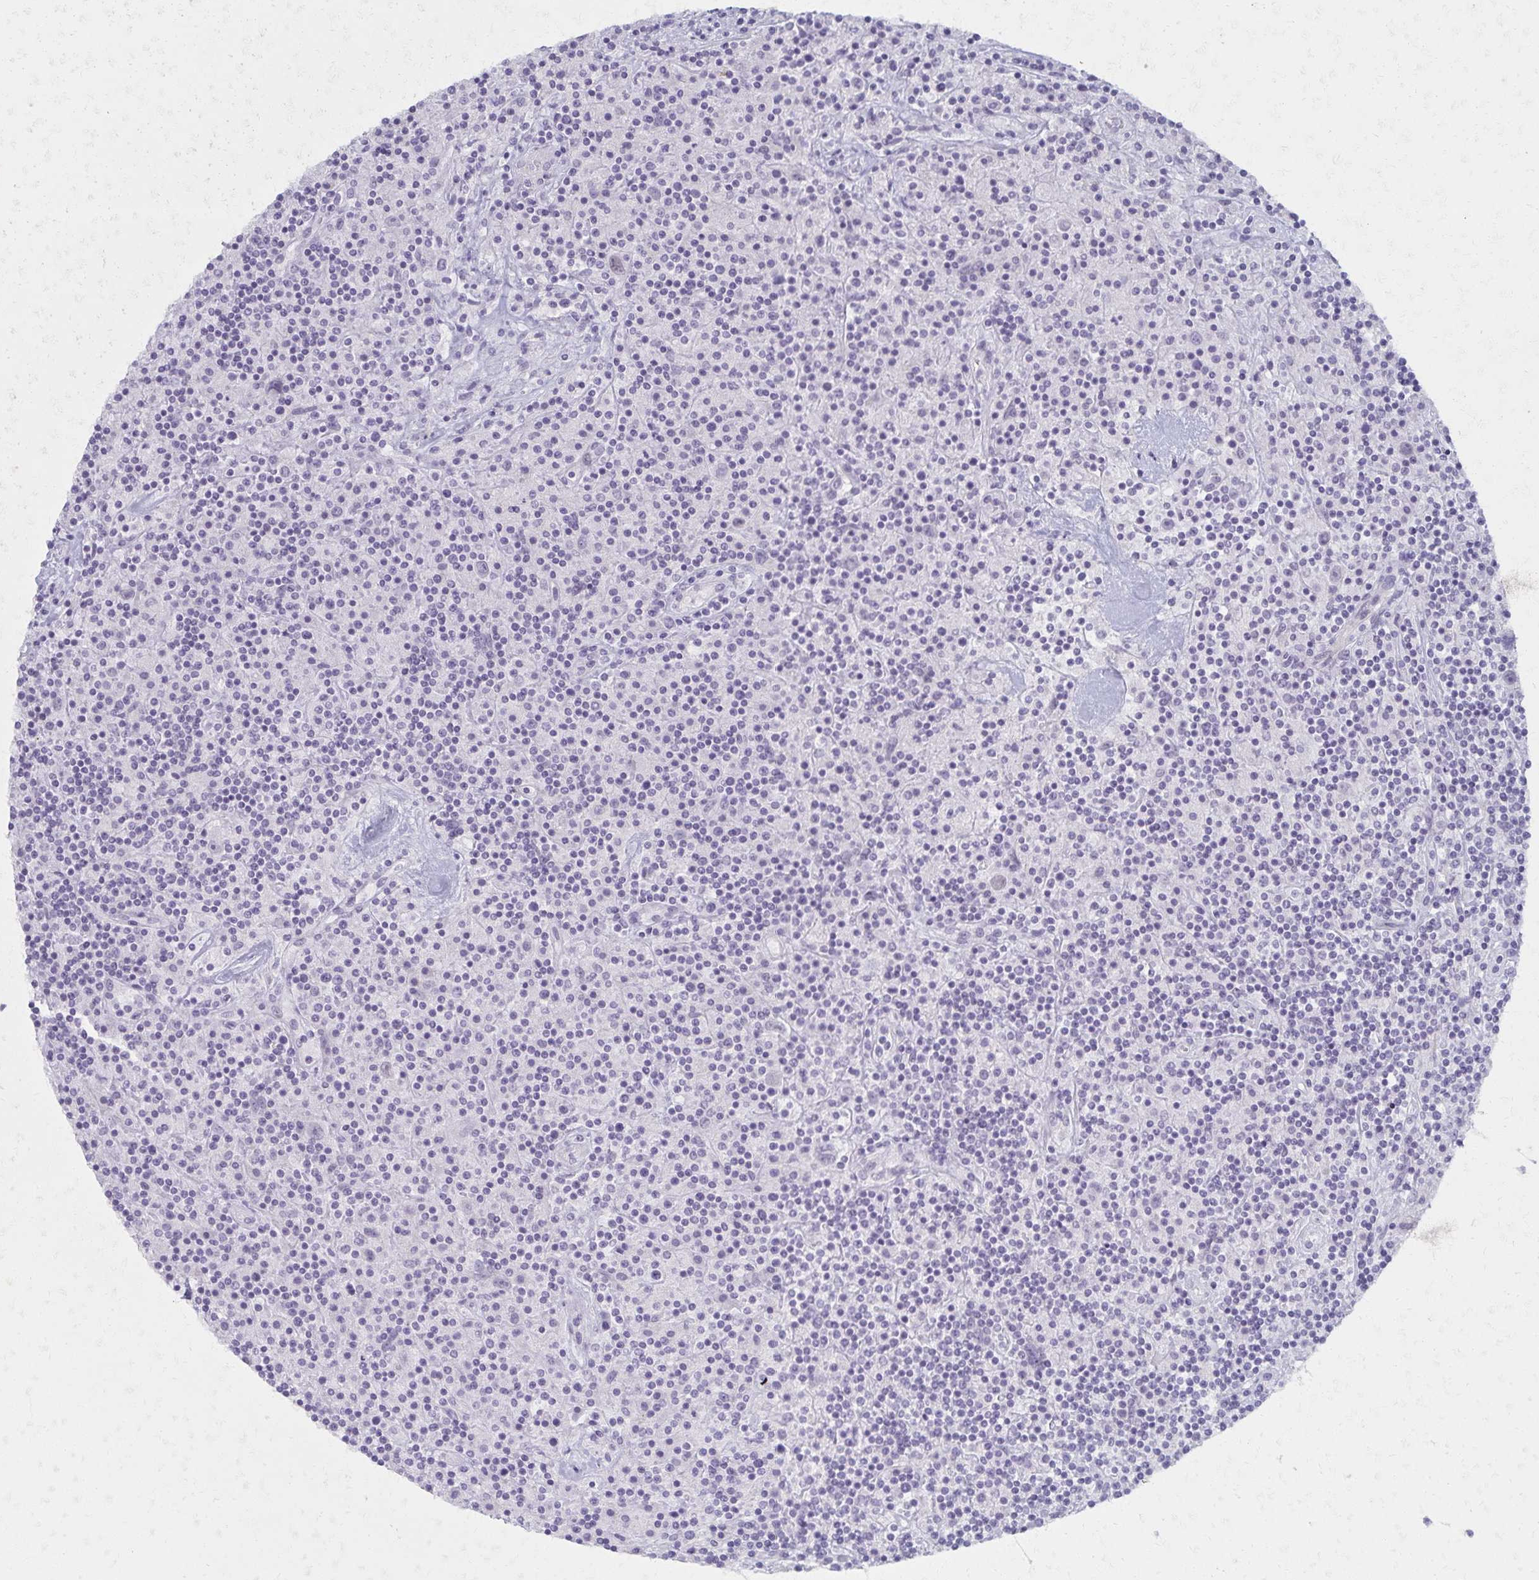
{"staining": {"intensity": "negative", "quantity": "none", "location": "none"}, "tissue": "lymphoma", "cell_type": "Tumor cells", "image_type": "cancer", "snomed": [{"axis": "morphology", "description": "Hodgkin's disease, NOS"}, {"axis": "topography", "description": "Lymph node"}], "caption": "Lymphoma stained for a protein using immunohistochemistry (IHC) demonstrates no positivity tumor cells.", "gene": "MORC4", "patient": {"sex": "male", "age": 70}}